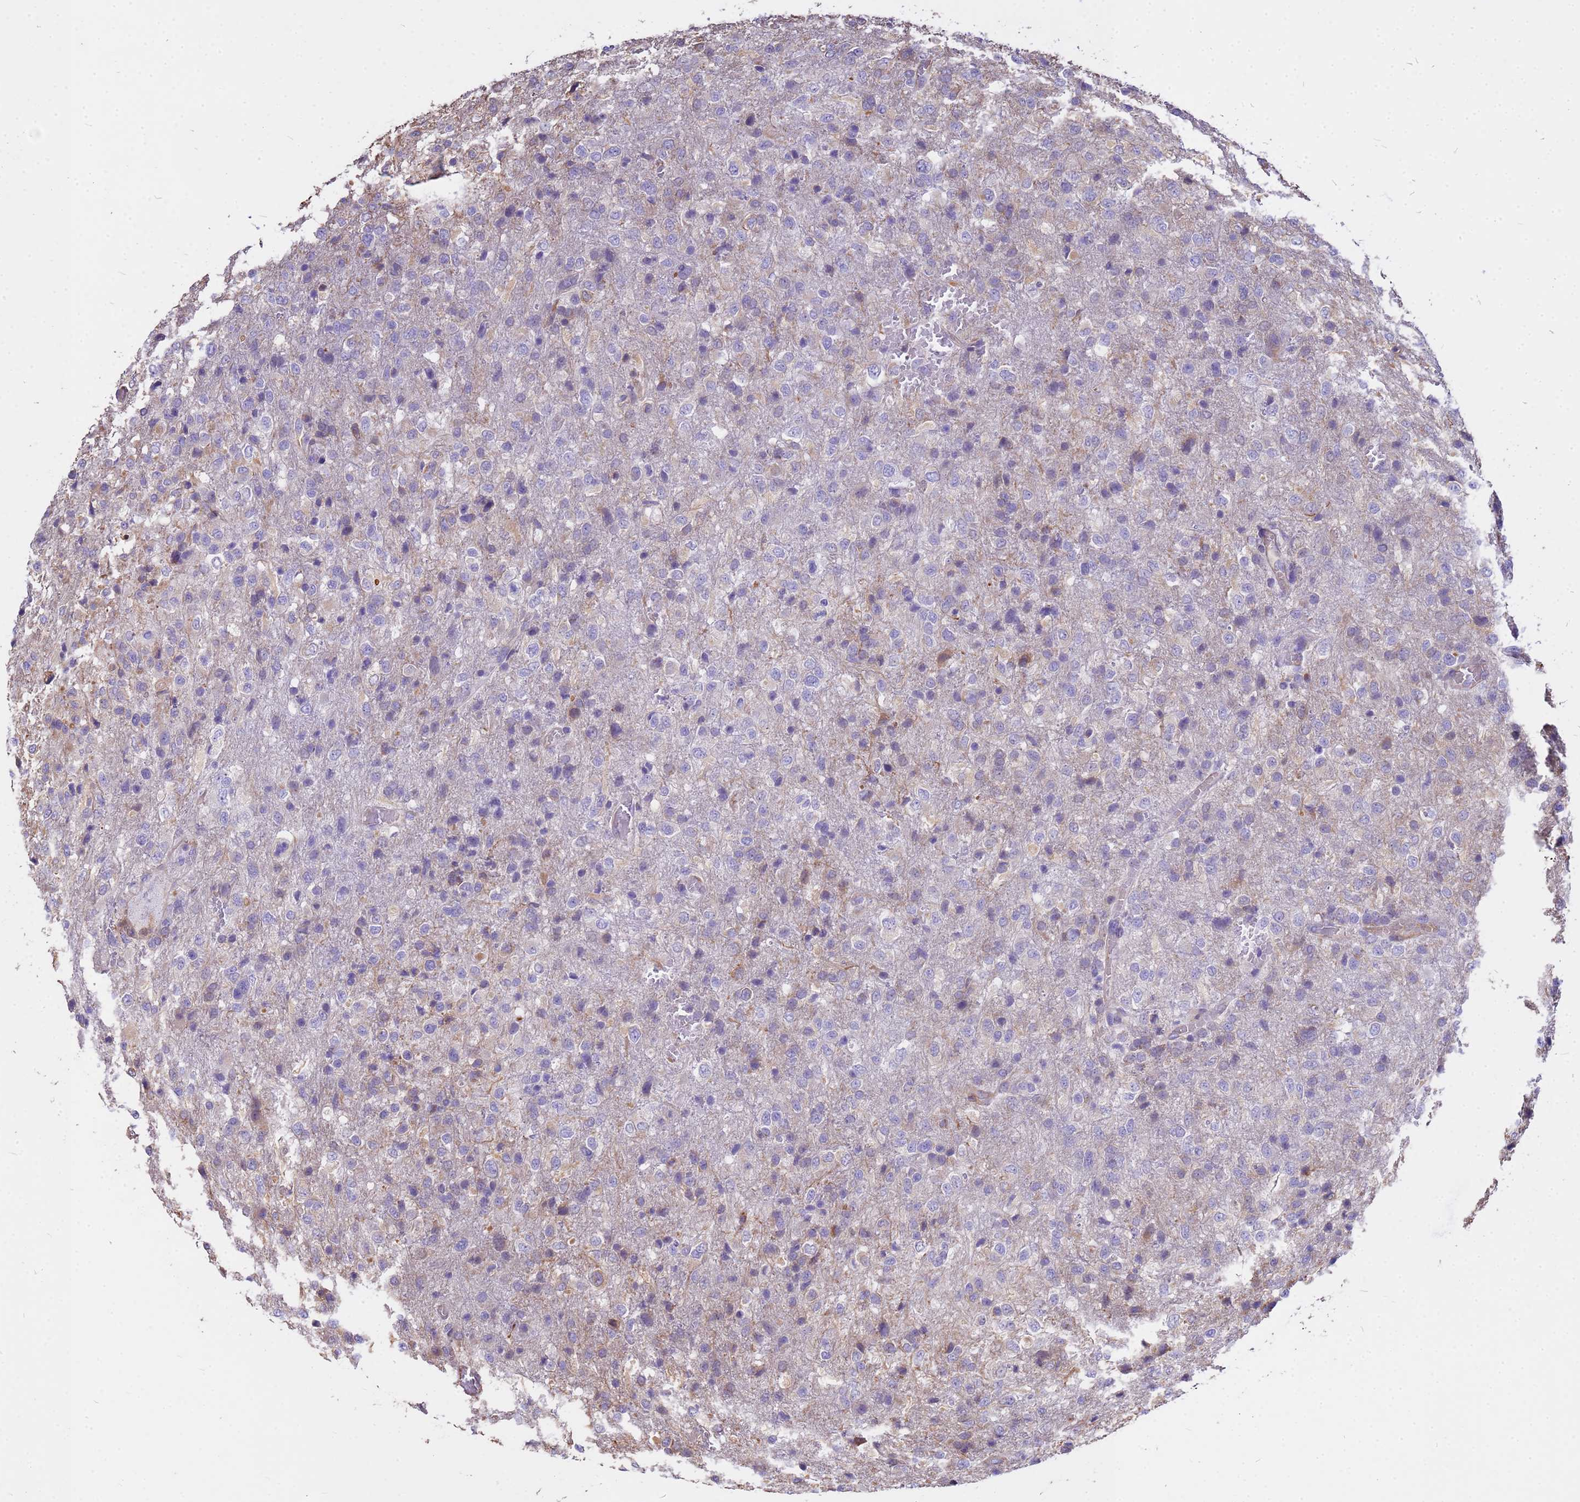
{"staining": {"intensity": "negative", "quantity": "none", "location": "none"}, "tissue": "glioma", "cell_type": "Tumor cells", "image_type": "cancer", "snomed": [{"axis": "morphology", "description": "Glioma, malignant, High grade"}, {"axis": "topography", "description": "Brain"}], "caption": "An image of malignant glioma (high-grade) stained for a protein displays no brown staining in tumor cells. (DAB (3,3'-diaminobenzidine) IHC with hematoxylin counter stain).", "gene": "TCEAL3", "patient": {"sex": "female", "age": 74}}